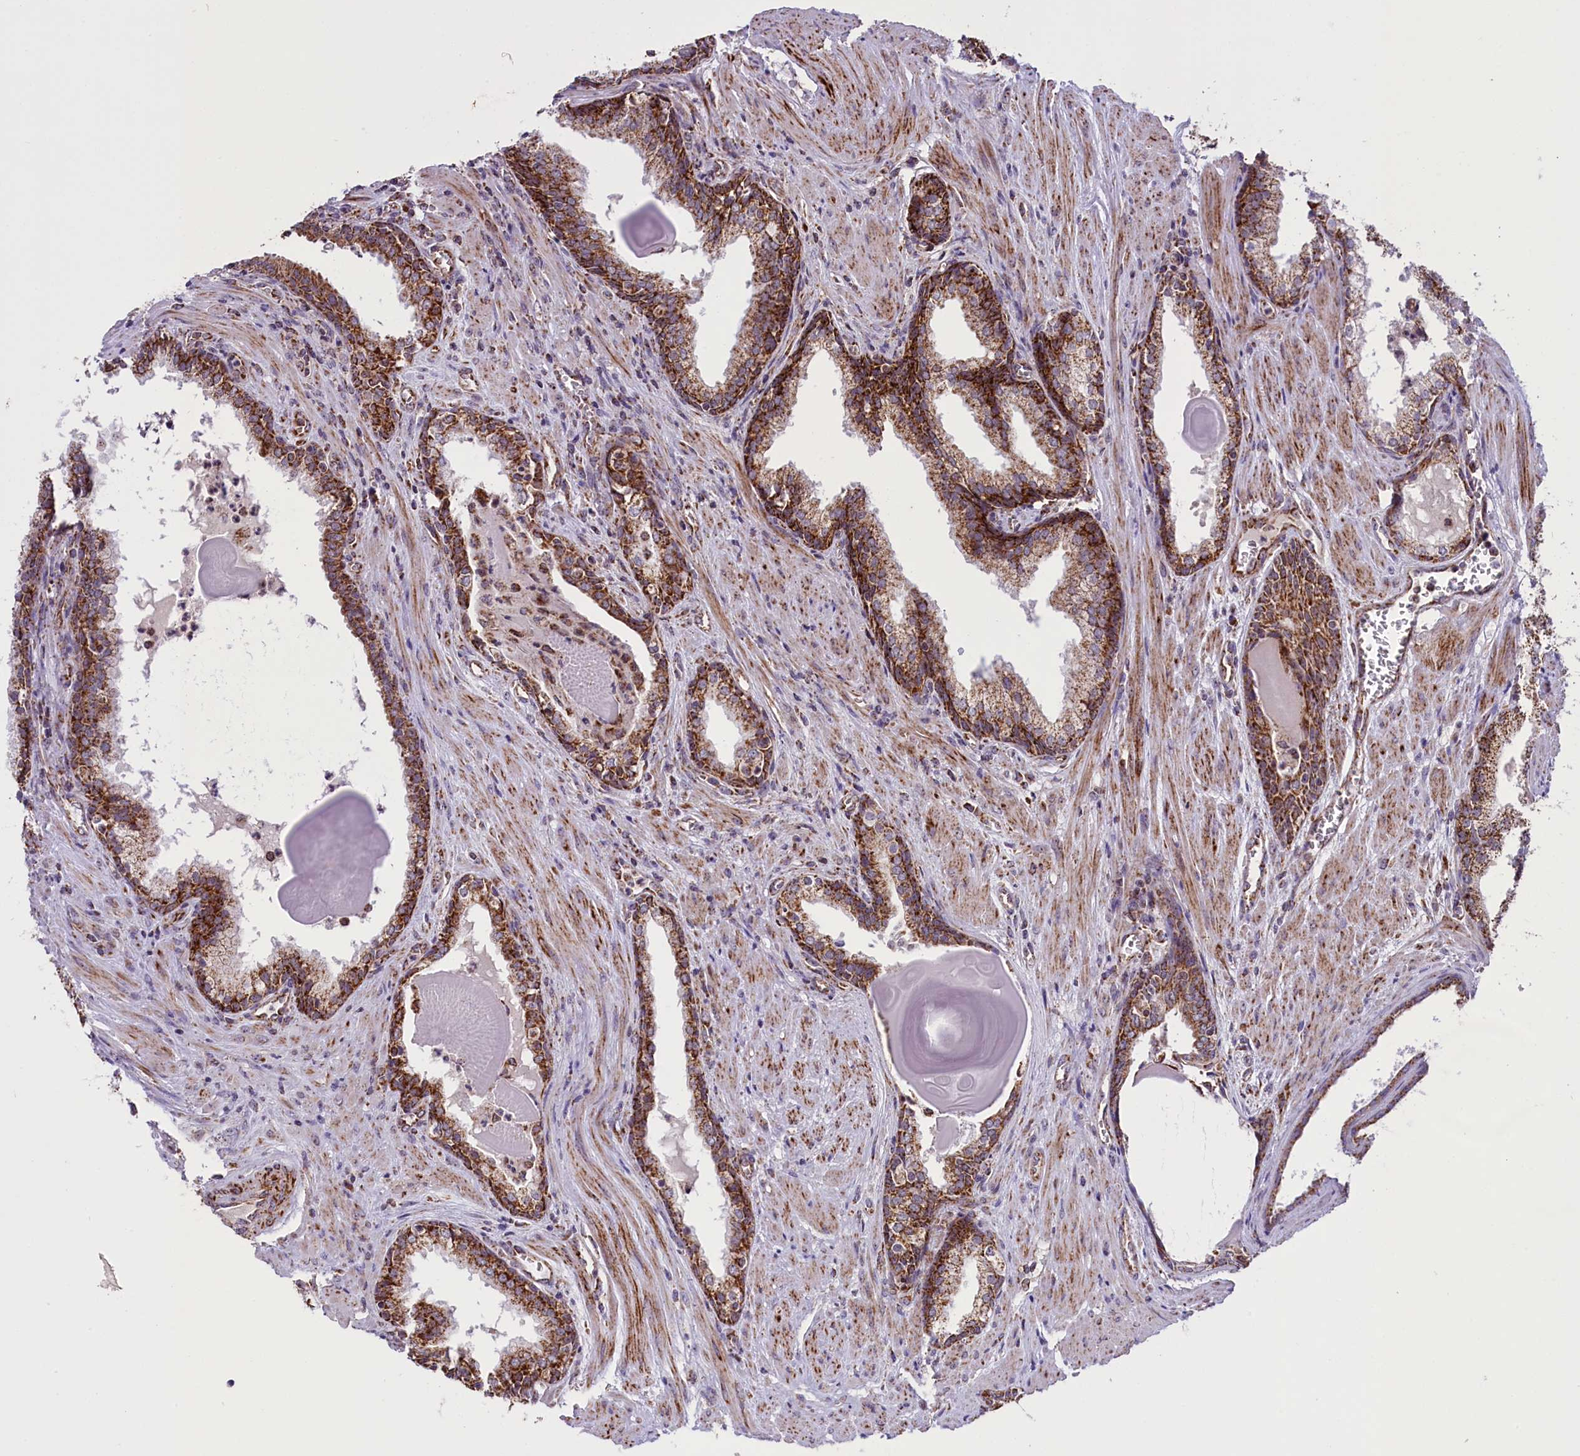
{"staining": {"intensity": "strong", "quantity": ">75%", "location": "cytoplasmic/membranous"}, "tissue": "prostate cancer", "cell_type": "Tumor cells", "image_type": "cancer", "snomed": [{"axis": "morphology", "description": "Adenocarcinoma, Low grade"}, {"axis": "topography", "description": "Prostate"}], "caption": "An IHC micrograph of neoplastic tissue is shown. Protein staining in brown highlights strong cytoplasmic/membranous positivity in low-grade adenocarcinoma (prostate) within tumor cells.", "gene": "NDUFS5", "patient": {"sex": "male", "age": 54}}